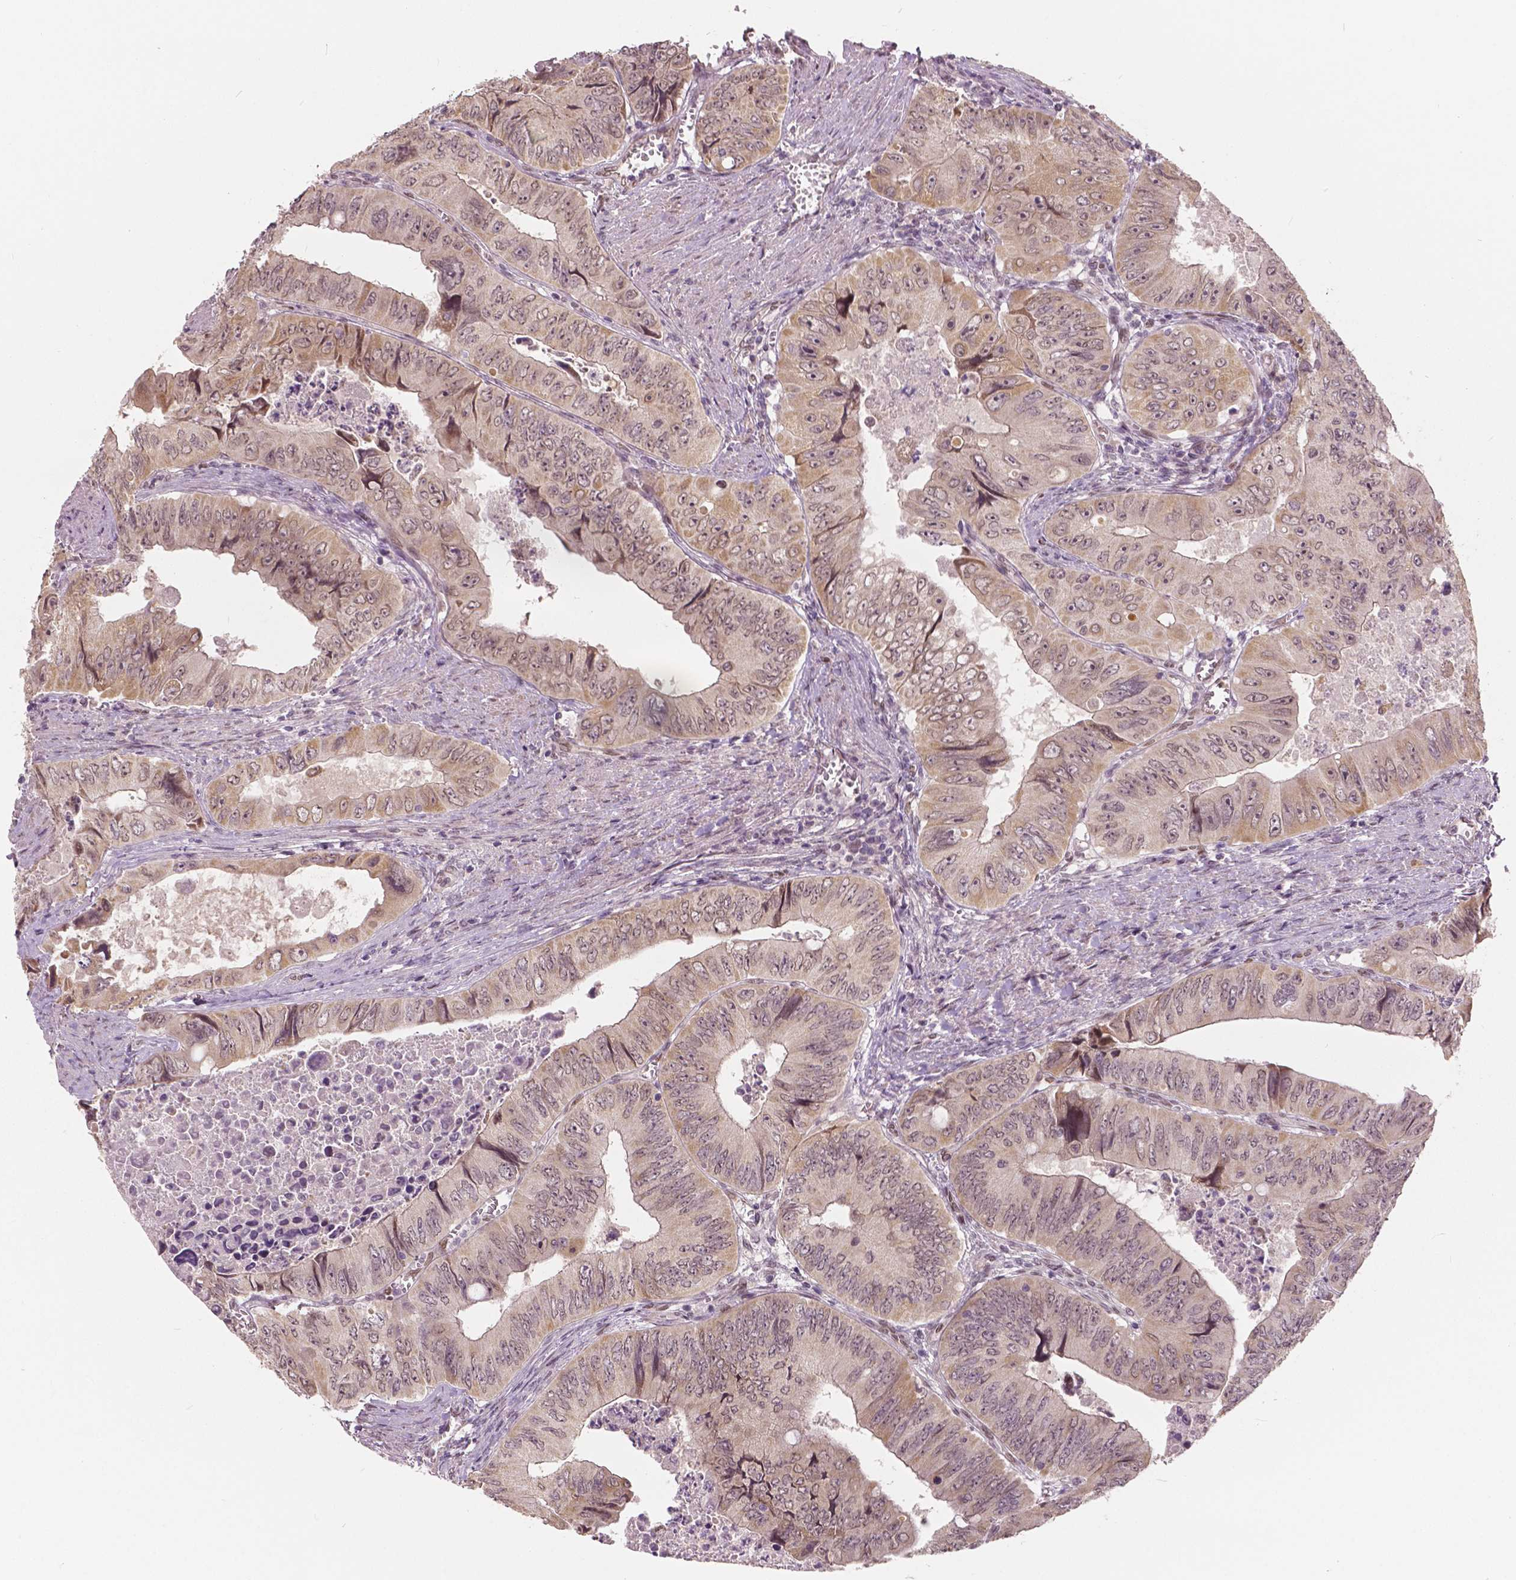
{"staining": {"intensity": "negative", "quantity": "none", "location": "none"}, "tissue": "colorectal cancer", "cell_type": "Tumor cells", "image_type": "cancer", "snomed": [{"axis": "morphology", "description": "Adenocarcinoma, NOS"}, {"axis": "topography", "description": "Colon"}], "caption": "Colorectal cancer (adenocarcinoma) was stained to show a protein in brown. There is no significant positivity in tumor cells.", "gene": "HMBOX1", "patient": {"sex": "female", "age": 84}}